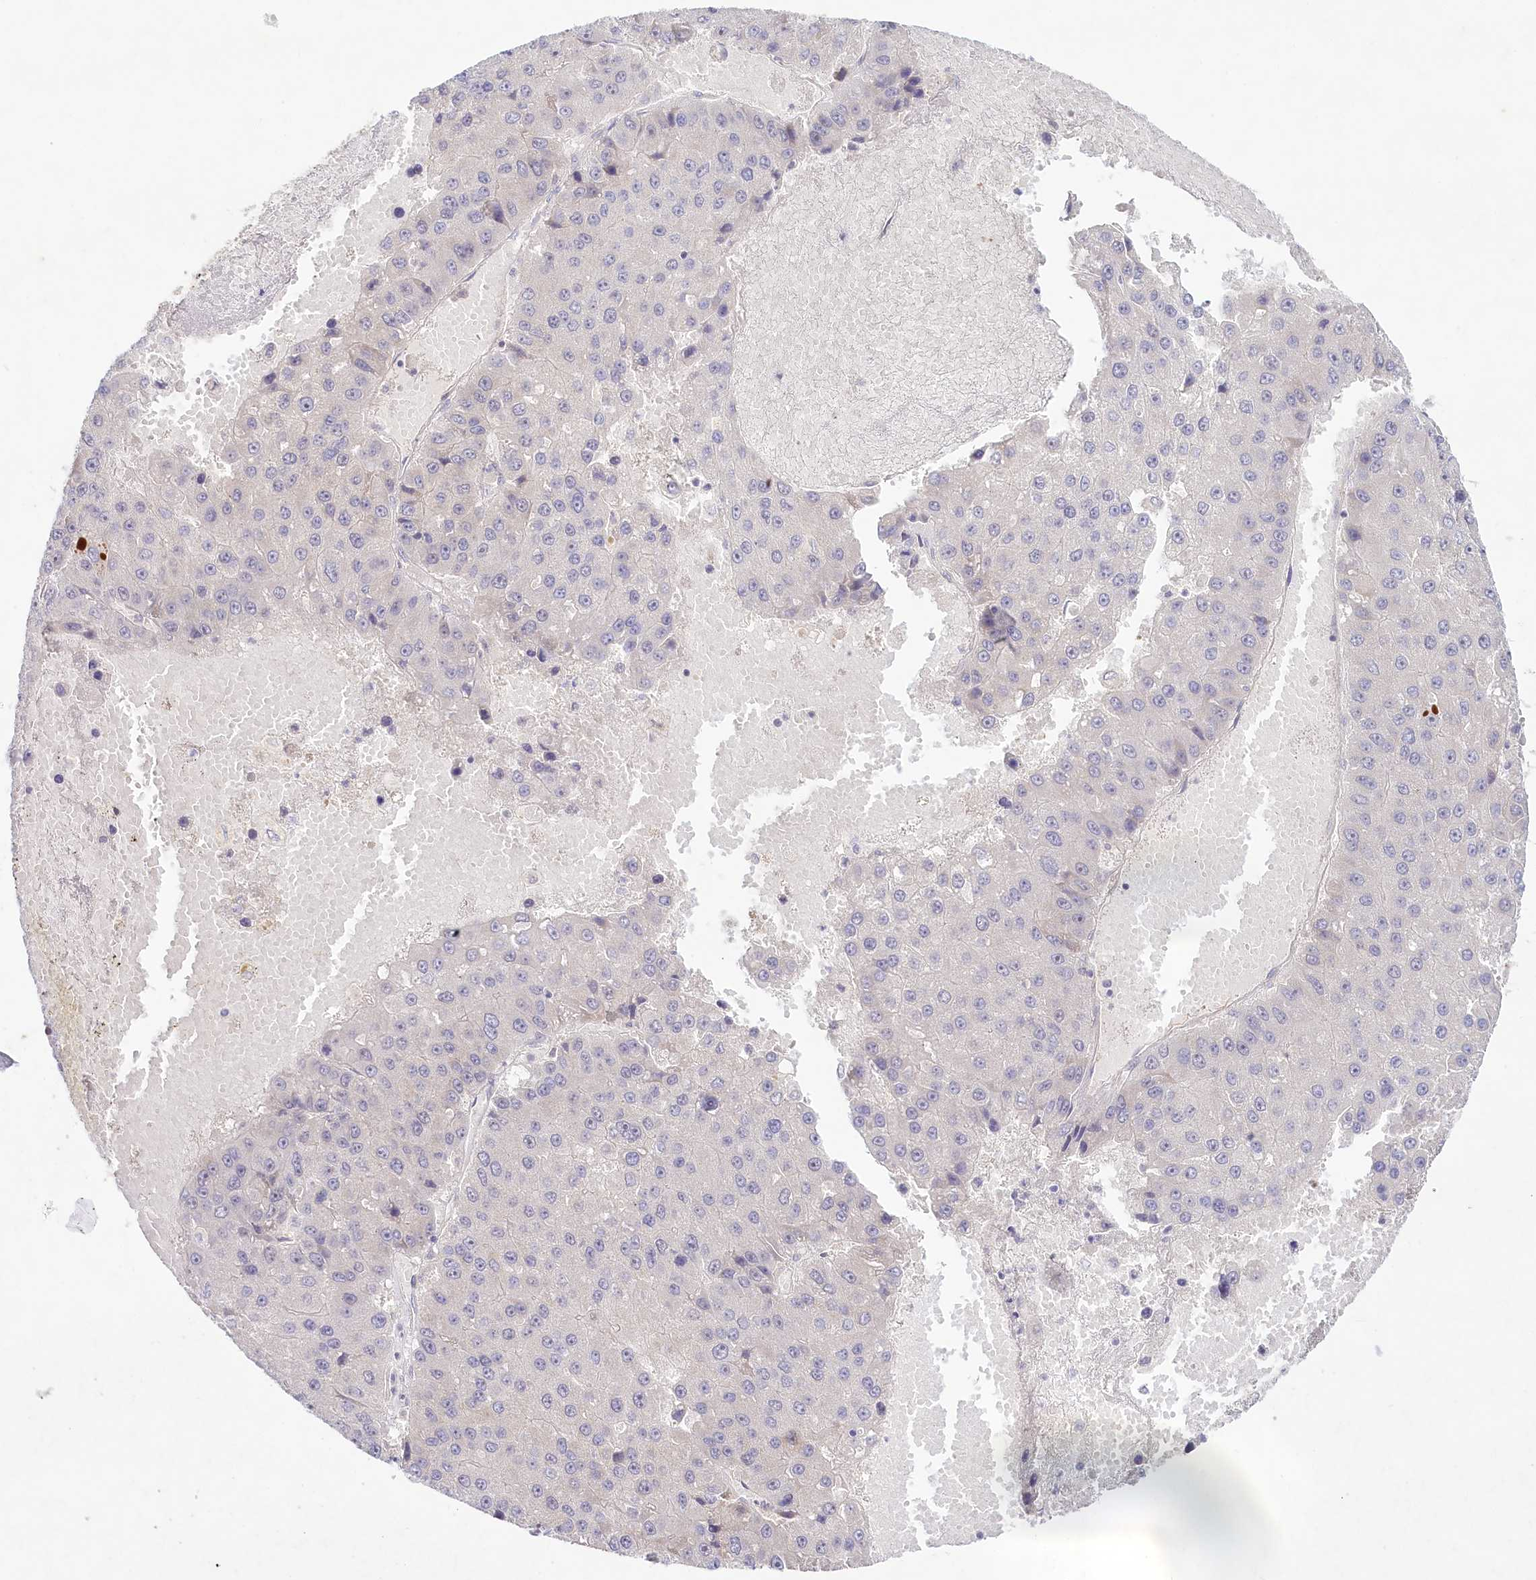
{"staining": {"intensity": "negative", "quantity": "none", "location": "none"}, "tissue": "liver cancer", "cell_type": "Tumor cells", "image_type": "cancer", "snomed": [{"axis": "morphology", "description": "Carcinoma, Hepatocellular, NOS"}, {"axis": "topography", "description": "Liver"}], "caption": "DAB (3,3'-diaminobenzidine) immunohistochemical staining of human liver cancer (hepatocellular carcinoma) demonstrates no significant expression in tumor cells.", "gene": "TNIP1", "patient": {"sex": "female", "age": 73}}